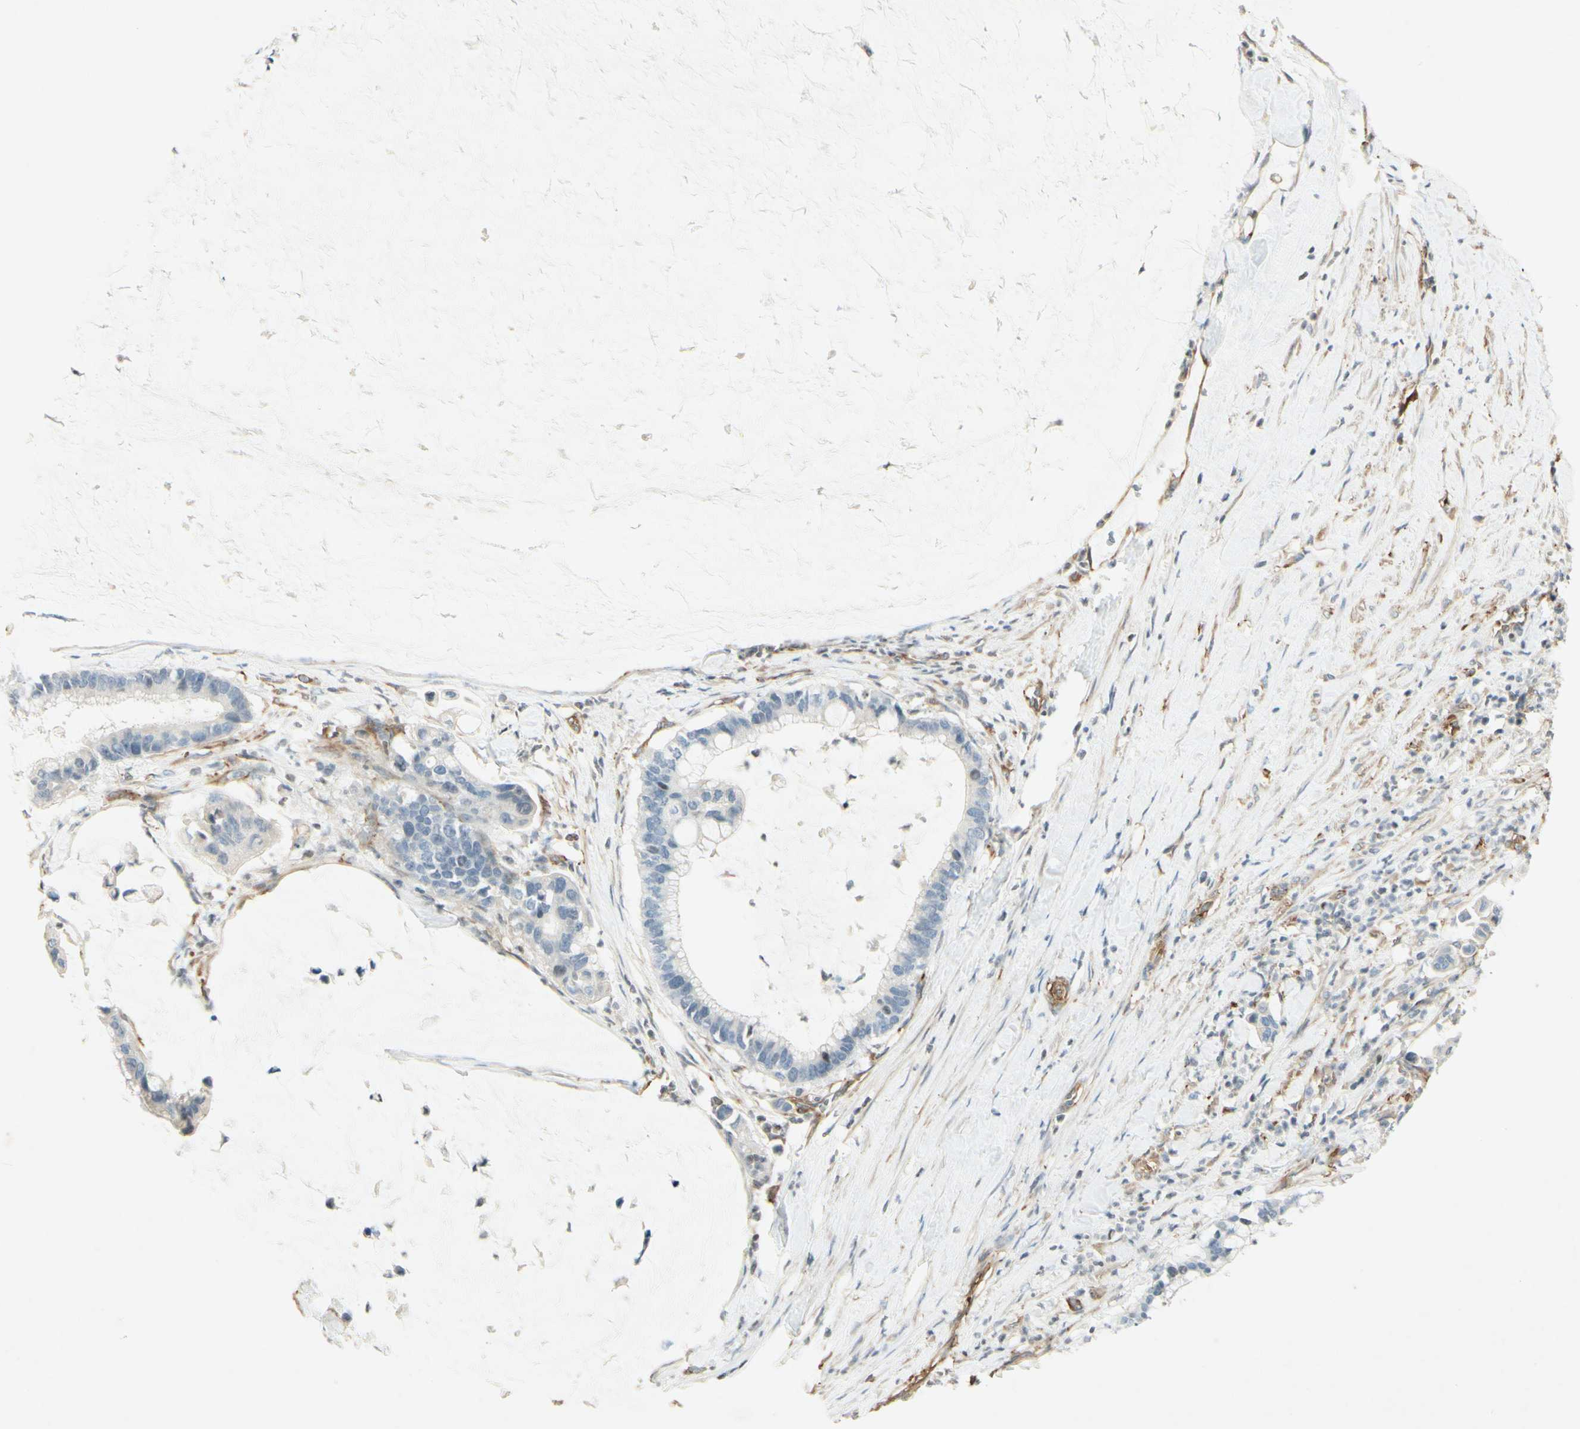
{"staining": {"intensity": "negative", "quantity": "none", "location": "none"}, "tissue": "pancreatic cancer", "cell_type": "Tumor cells", "image_type": "cancer", "snomed": [{"axis": "morphology", "description": "Adenocarcinoma, NOS"}, {"axis": "topography", "description": "Pancreas"}], "caption": "Human adenocarcinoma (pancreatic) stained for a protein using IHC exhibits no expression in tumor cells.", "gene": "MAP1B", "patient": {"sex": "male", "age": 41}}